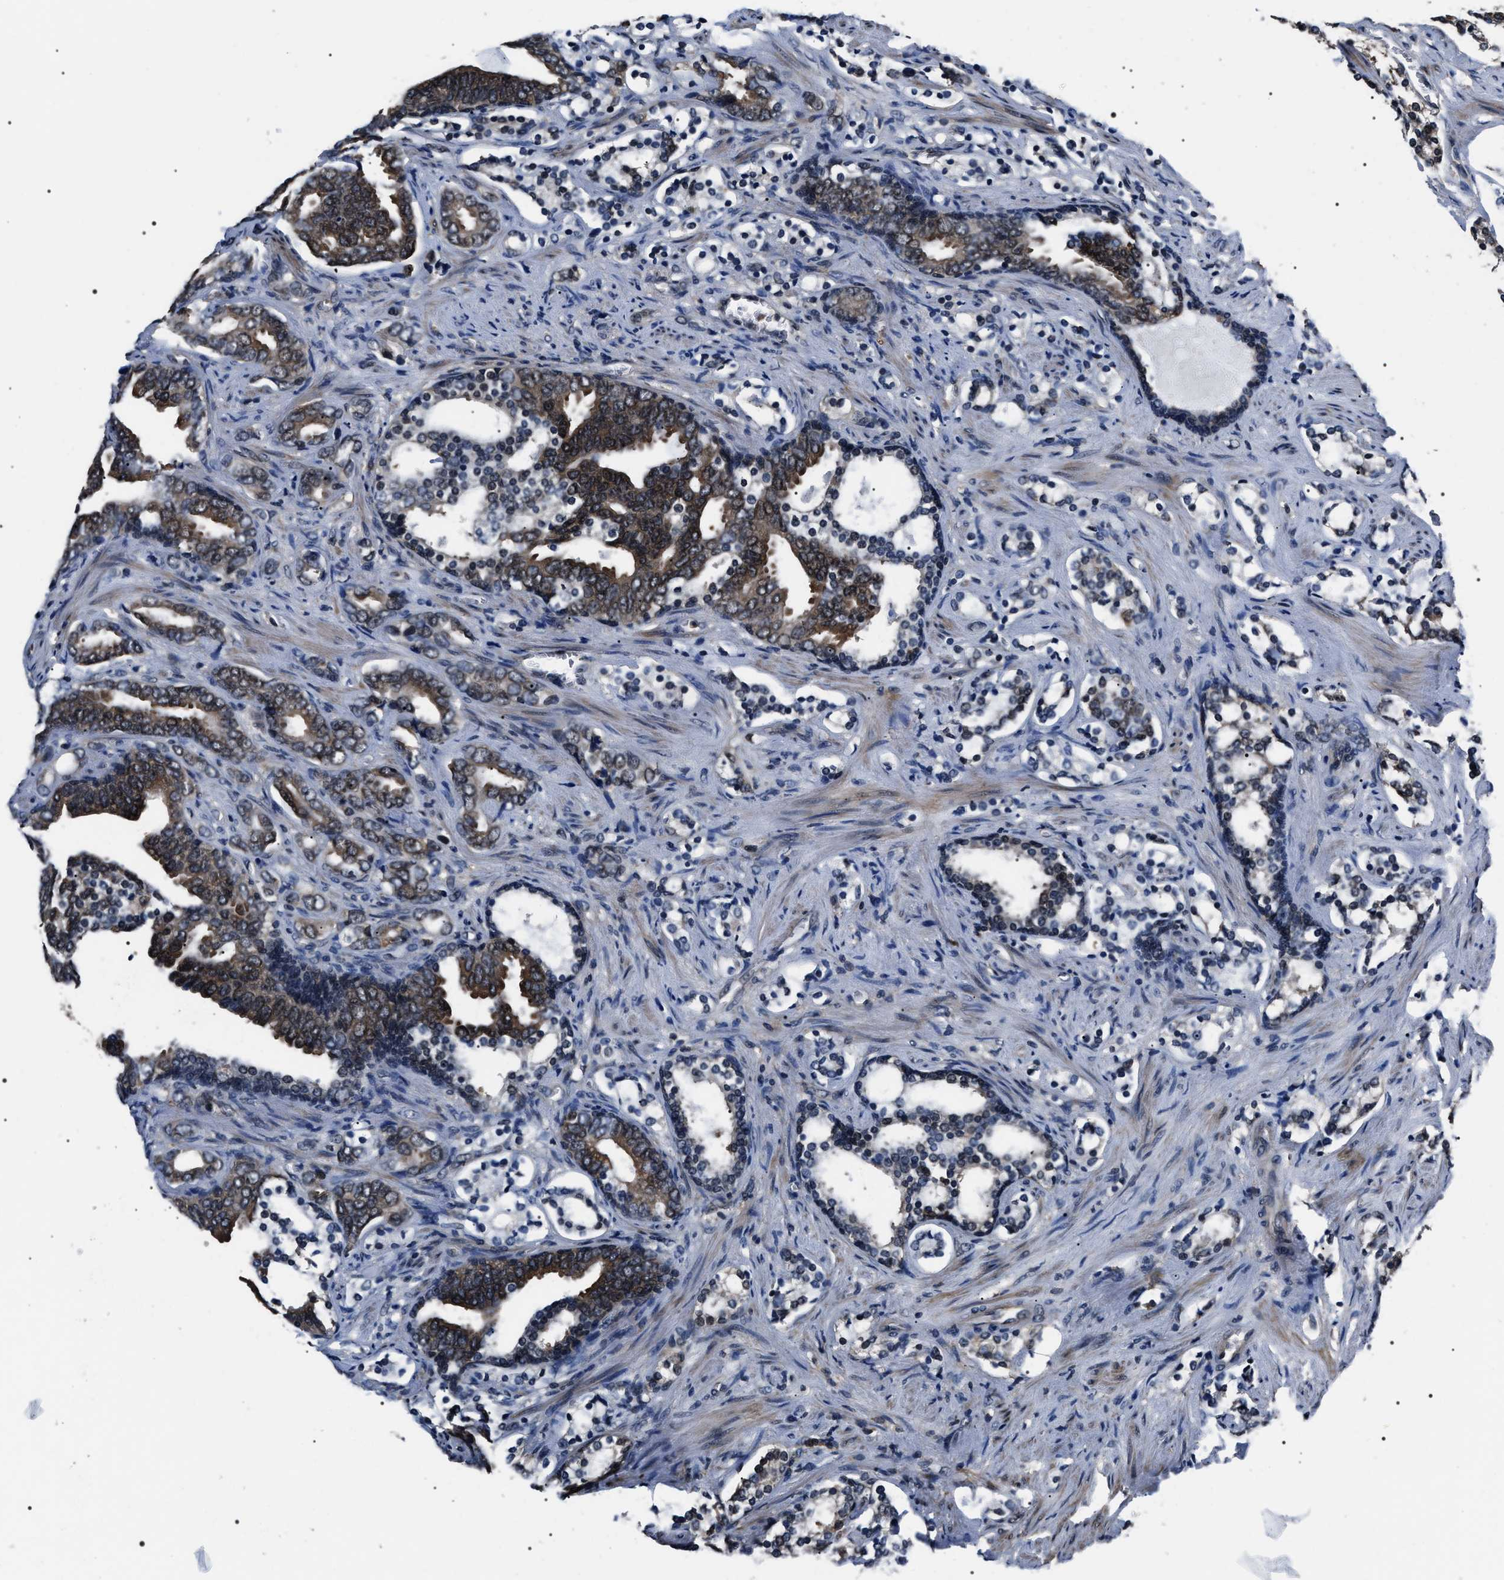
{"staining": {"intensity": "moderate", "quantity": ">75%", "location": "cytoplasmic/membranous,nuclear"}, "tissue": "prostate cancer", "cell_type": "Tumor cells", "image_type": "cancer", "snomed": [{"axis": "morphology", "description": "Adenocarcinoma, Medium grade"}, {"axis": "topography", "description": "Prostate"}], "caption": "Human medium-grade adenocarcinoma (prostate) stained with a brown dye reveals moderate cytoplasmic/membranous and nuclear positive positivity in about >75% of tumor cells.", "gene": "SIPA1", "patient": {"sex": "male", "age": 67}}